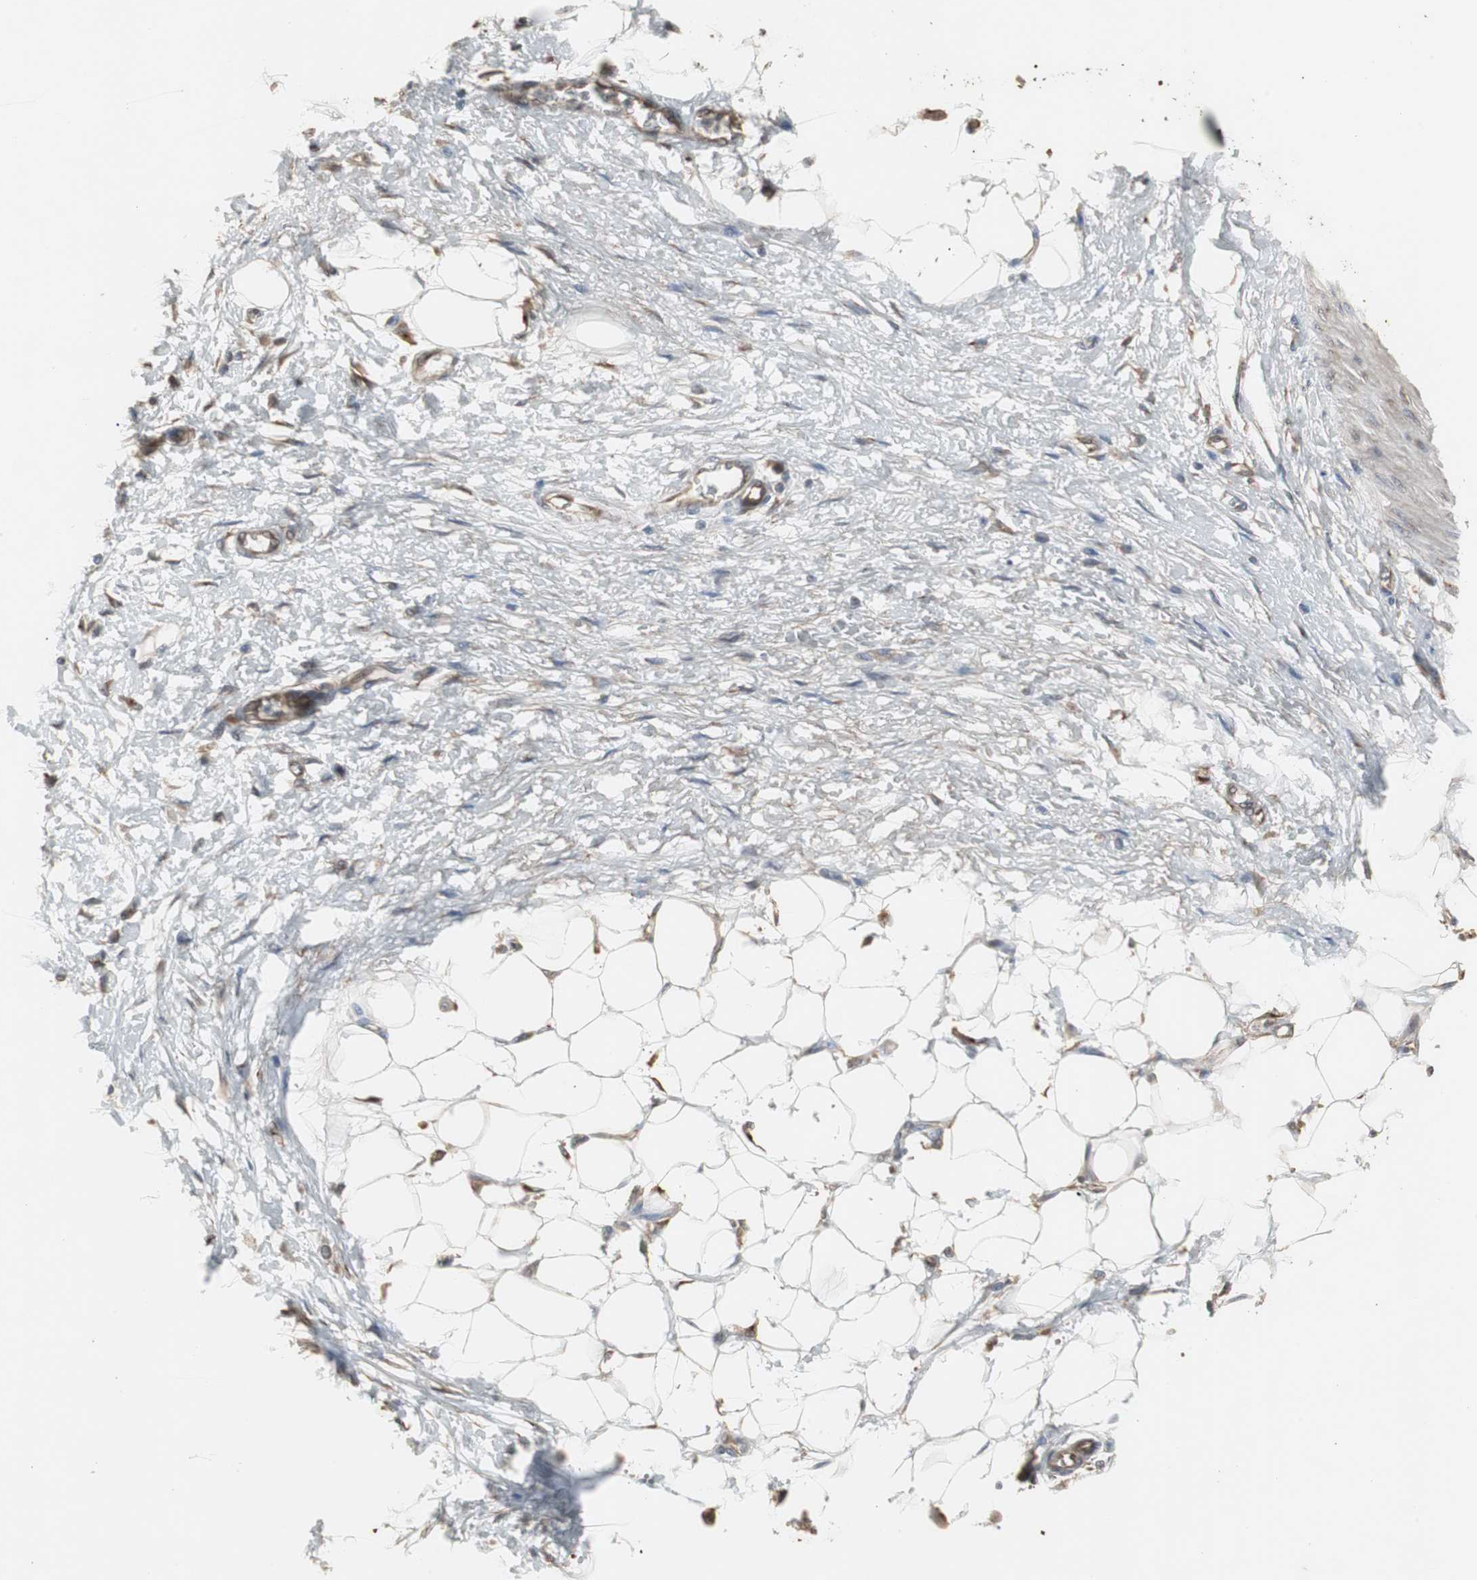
{"staining": {"intensity": "weak", "quantity": ">75%", "location": "cytoplasmic/membranous"}, "tissue": "adipose tissue", "cell_type": "Adipocytes", "image_type": "normal", "snomed": [{"axis": "morphology", "description": "Normal tissue, NOS"}, {"axis": "morphology", "description": "Urothelial carcinoma, High grade"}, {"axis": "topography", "description": "Vascular tissue"}, {"axis": "topography", "description": "Urinary bladder"}], "caption": "Normal adipose tissue demonstrates weak cytoplasmic/membranous staining in about >75% of adipocytes.", "gene": "ATP2B2", "patient": {"sex": "female", "age": 56}}